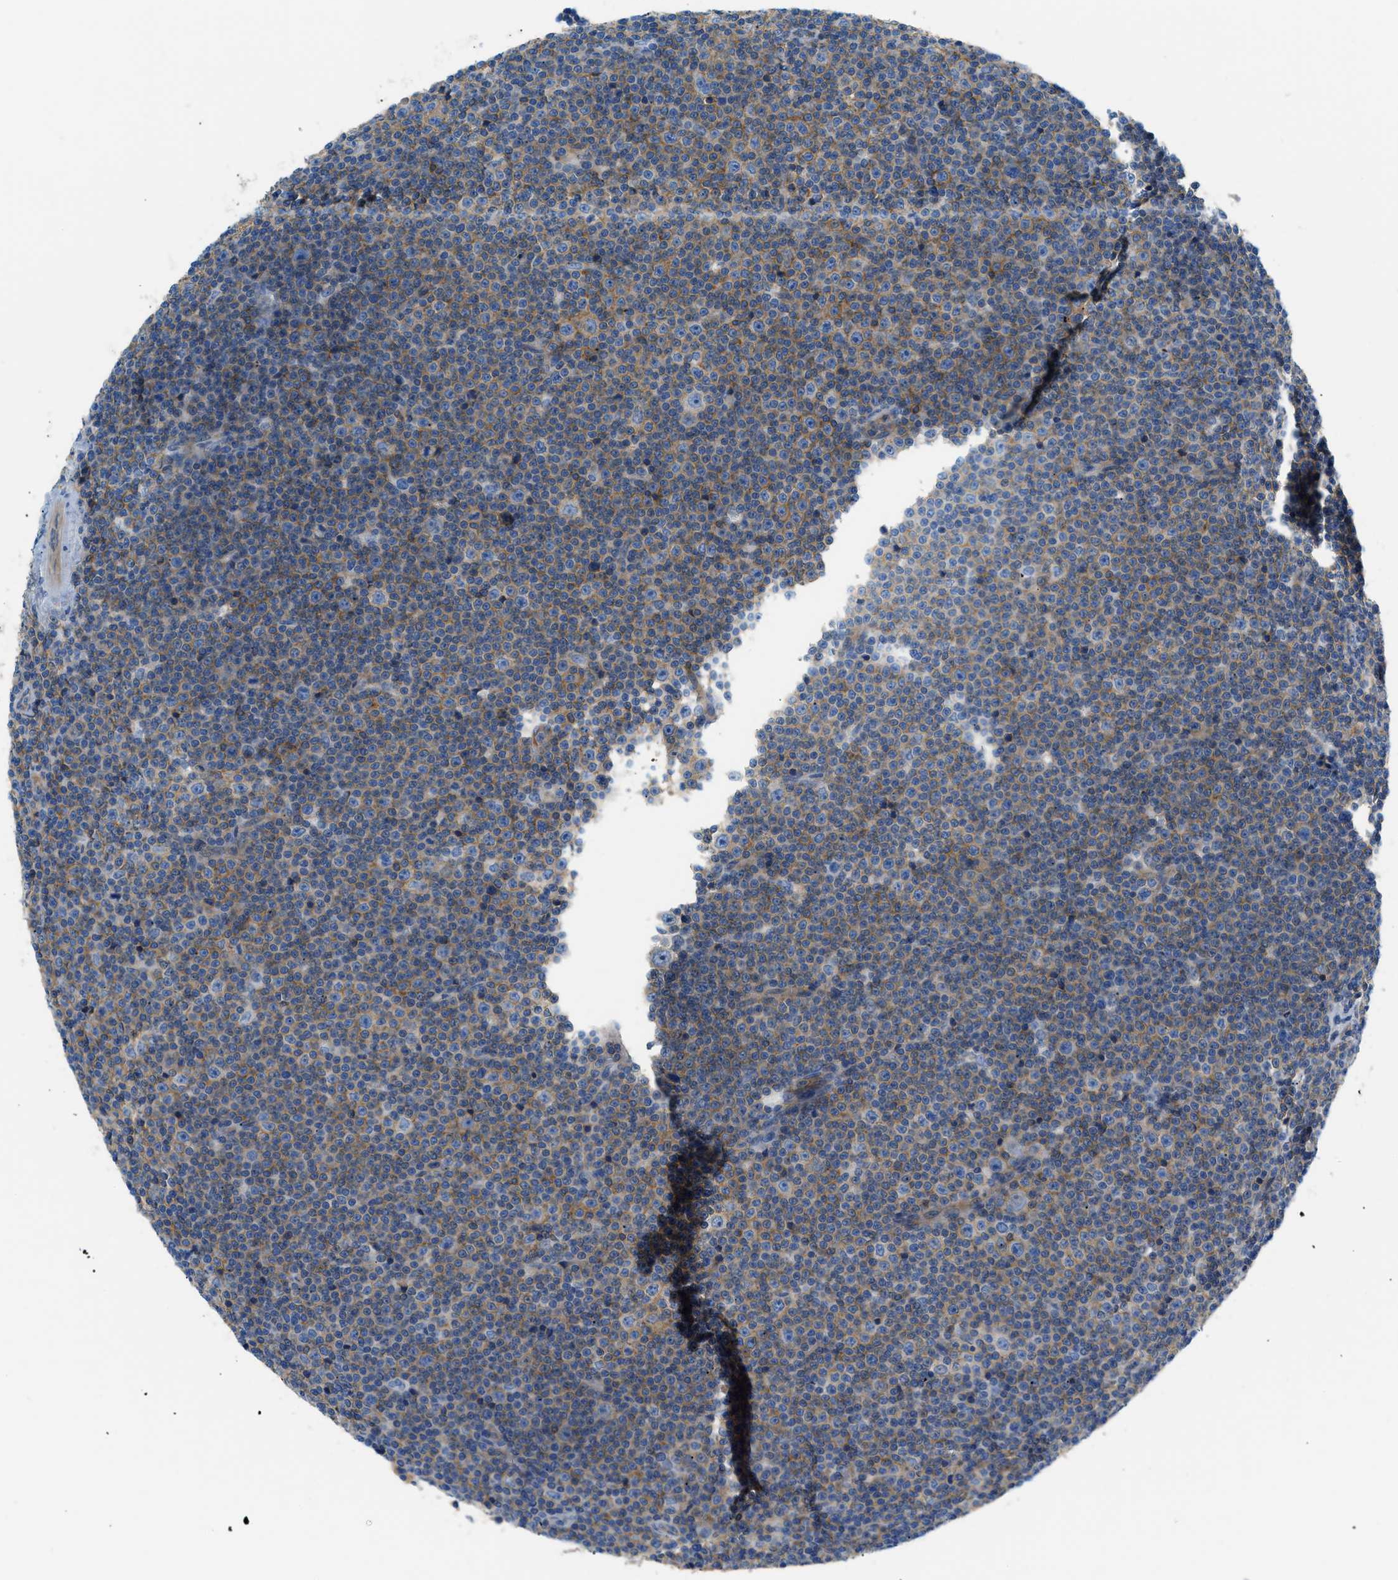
{"staining": {"intensity": "negative", "quantity": "none", "location": "none"}, "tissue": "lymphoma", "cell_type": "Tumor cells", "image_type": "cancer", "snomed": [{"axis": "morphology", "description": "Malignant lymphoma, non-Hodgkin's type, Low grade"}, {"axis": "topography", "description": "Lymph node"}], "caption": "A photomicrograph of lymphoma stained for a protein reveals no brown staining in tumor cells.", "gene": "ORAI1", "patient": {"sex": "female", "age": 67}}